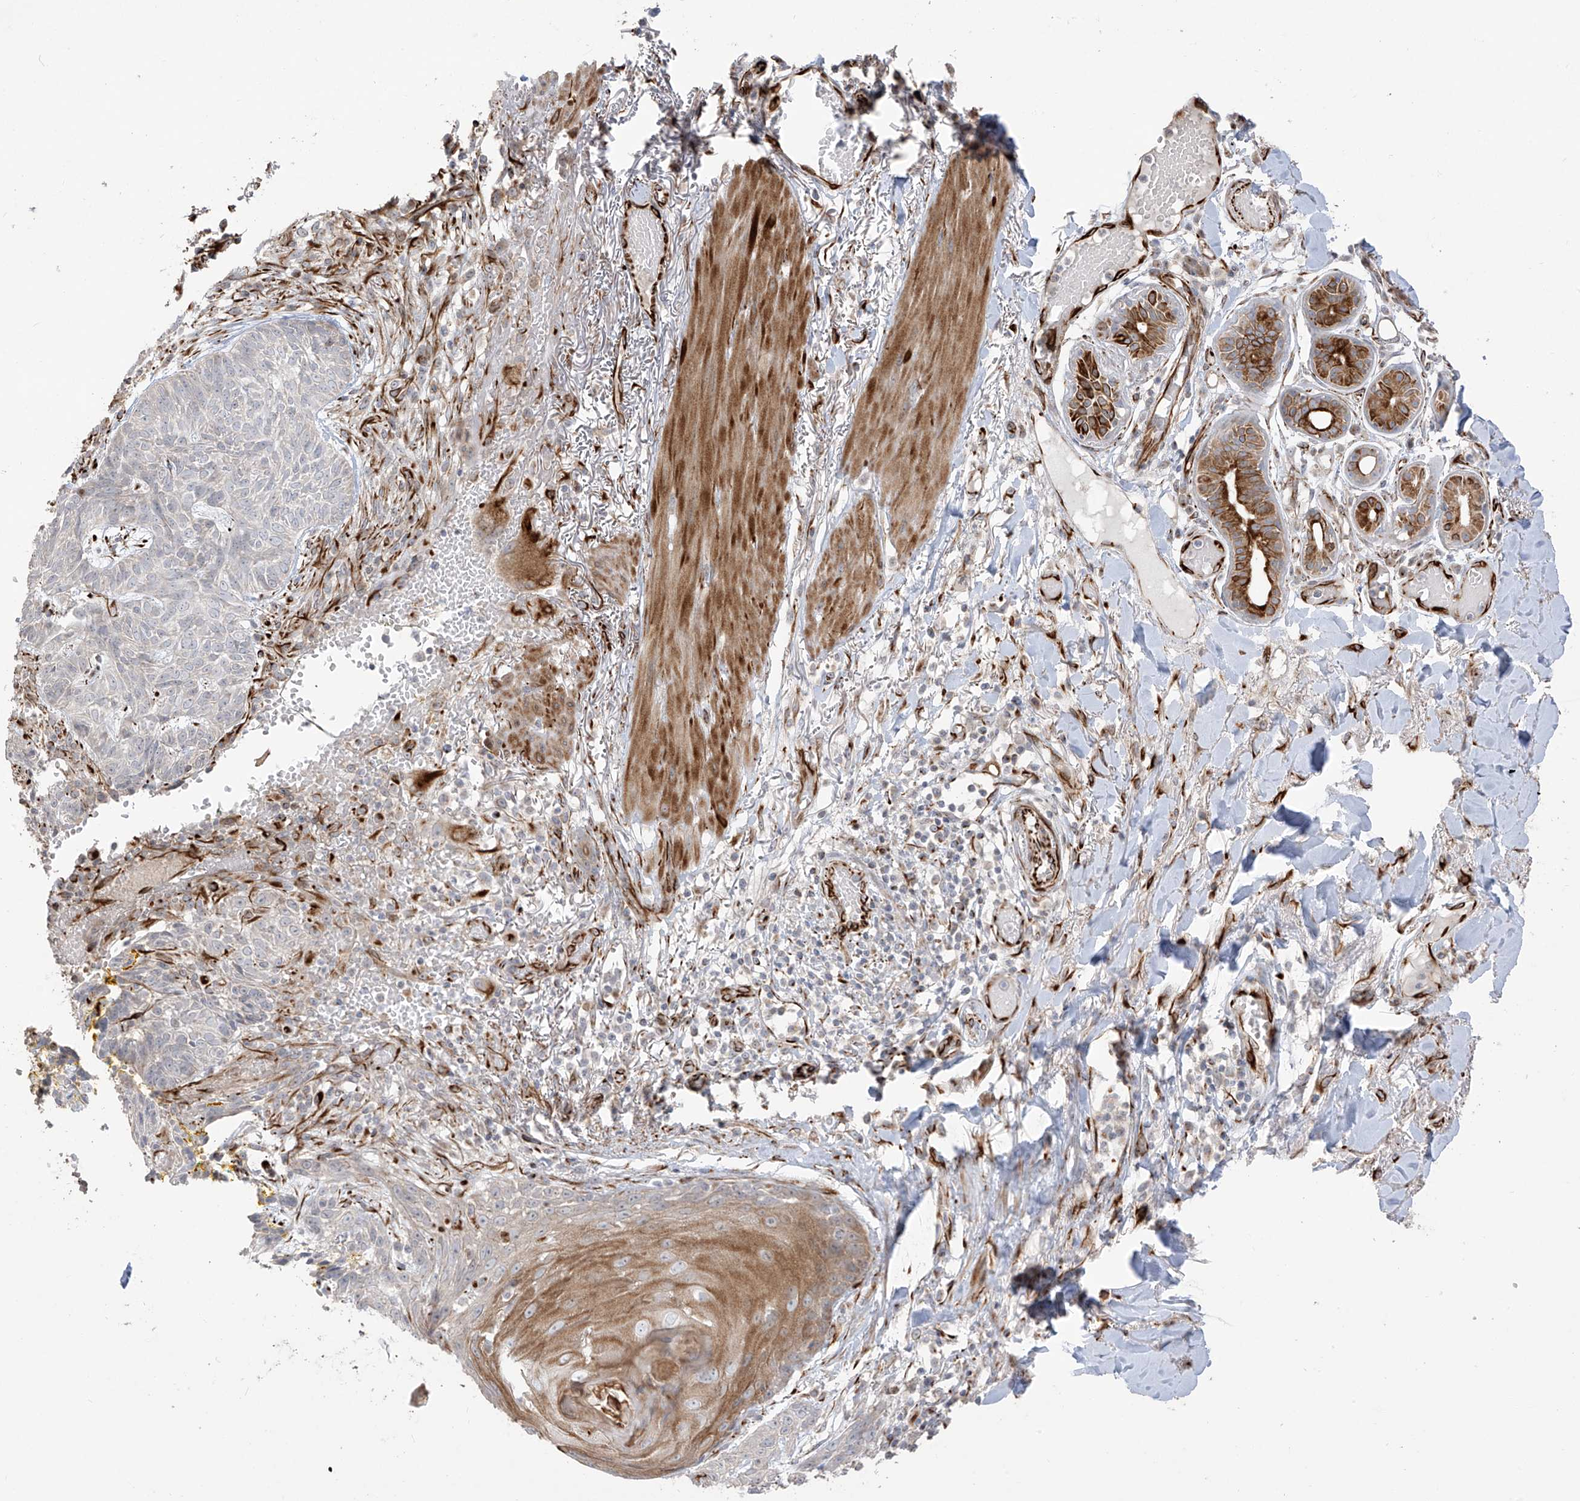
{"staining": {"intensity": "negative", "quantity": "none", "location": "none"}, "tissue": "skin cancer", "cell_type": "Tumor cells", "image_type": "cancer", "snomed": [{"axis": "morphology", "description": "Basal cell carcinoma"}, {"axis": "topography", "description": "Skin"}], "caption": "The image reveals no staining of tumor cells in skin cancer (basal cell carcinoma).", "gene": "DCDC2", "patient": {"sex": "male", "age": 85}}